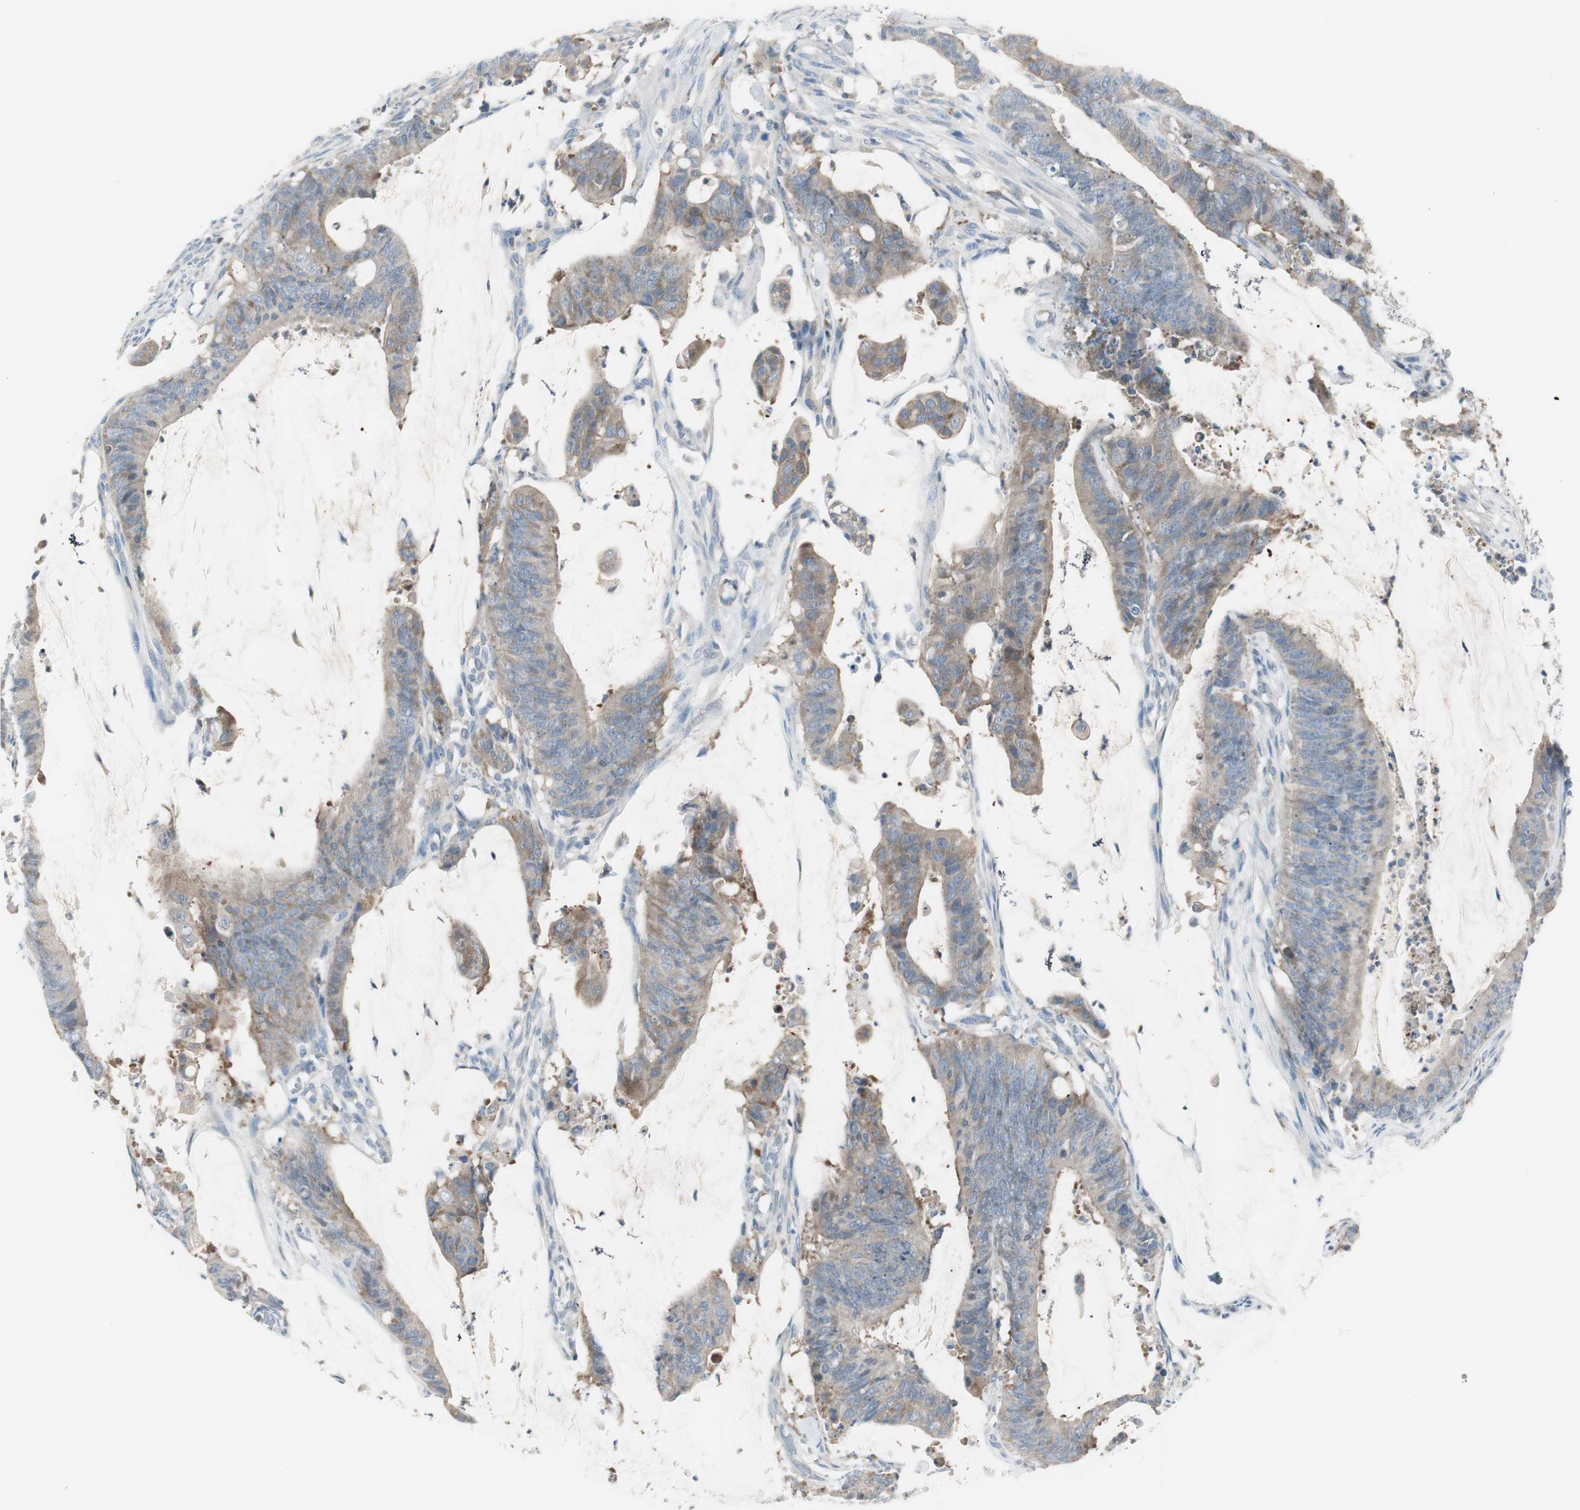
{"staining": {"intensity": "moderate", "quantity": "25%-75%", "location": "cytoplasmic/membranous"}, "tissue": "colorectal cancer", "cell_type": "Tumor cells", "image_type": "cancer", "snomed": [{"axis": "morphology", "description": "Adenocarcinoma, NOS"}, {"axis": "topography", "description": "Rectum"}], "caption": "Moderate cytoplasmic/membranous protein positivity is seen in about 25%-75% of tumor cells in colorectal adenocarcinoma.", "gene": "SLC9A3R1", "patient": {"sex": "female", "age": 66}}